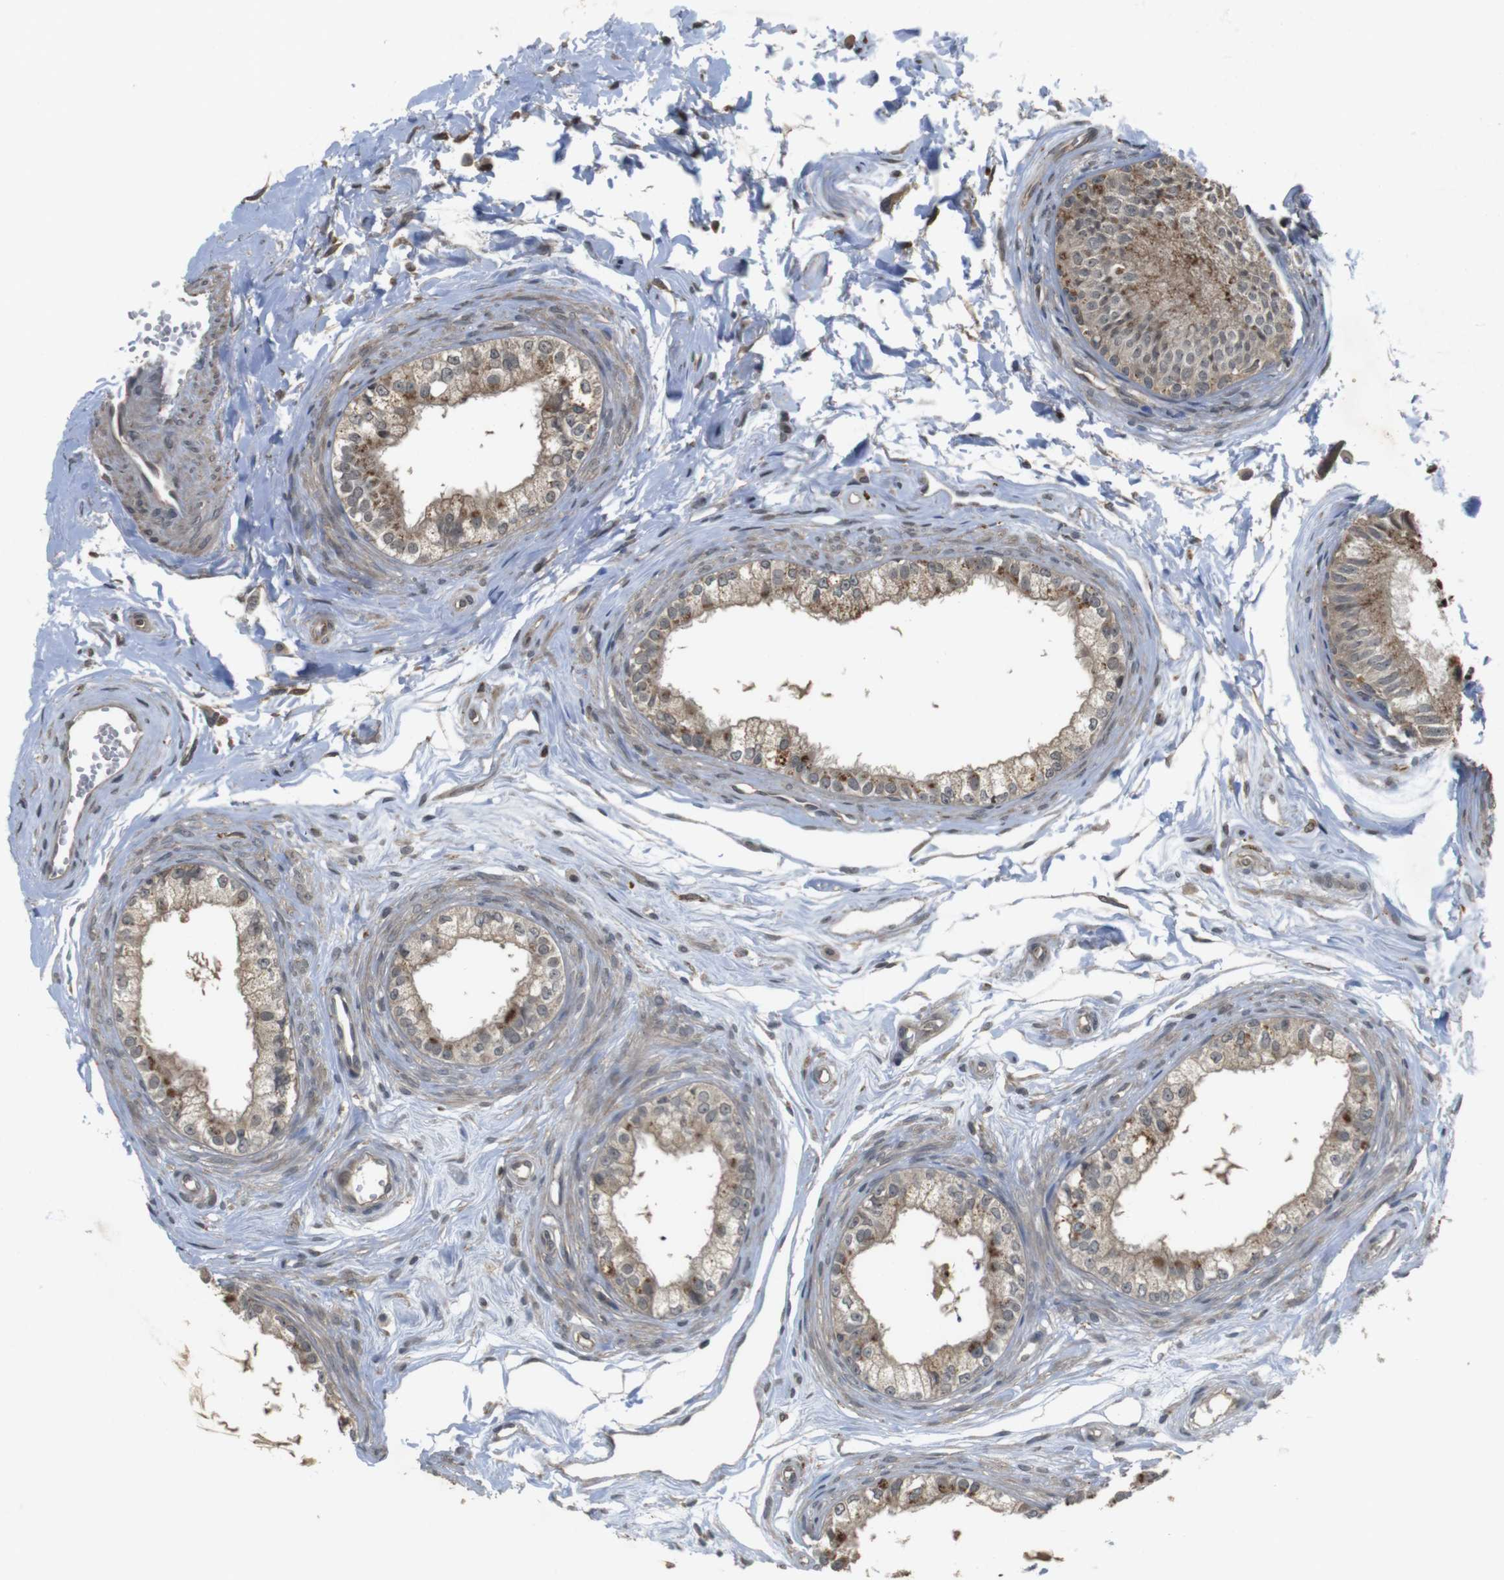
{"staining": {"intensity": "weak", "quantity": ">75%", "location": "cytoplasmic/membranous"}, "tissue": "epididymis", "cell_type": "Glandular cells", "image_type": "normal", "snomed": [{"axis": "morphology", "description": "Normal tissue, NOS"}, {"axis": "topography", "description": "Epididymis"}], "caption": "Immunohistochemistry (DAB) staining of benign epididymis reveals weak cytoplasmic/membranous protein positivity in approximately >75% of glandular cells. (DAB (3,3'-diaminobenzidine) = brown stain, brightfield microscopy at high magnification).", "gene": "FZD10", "patient": {"sex": "male", "age": 56}}